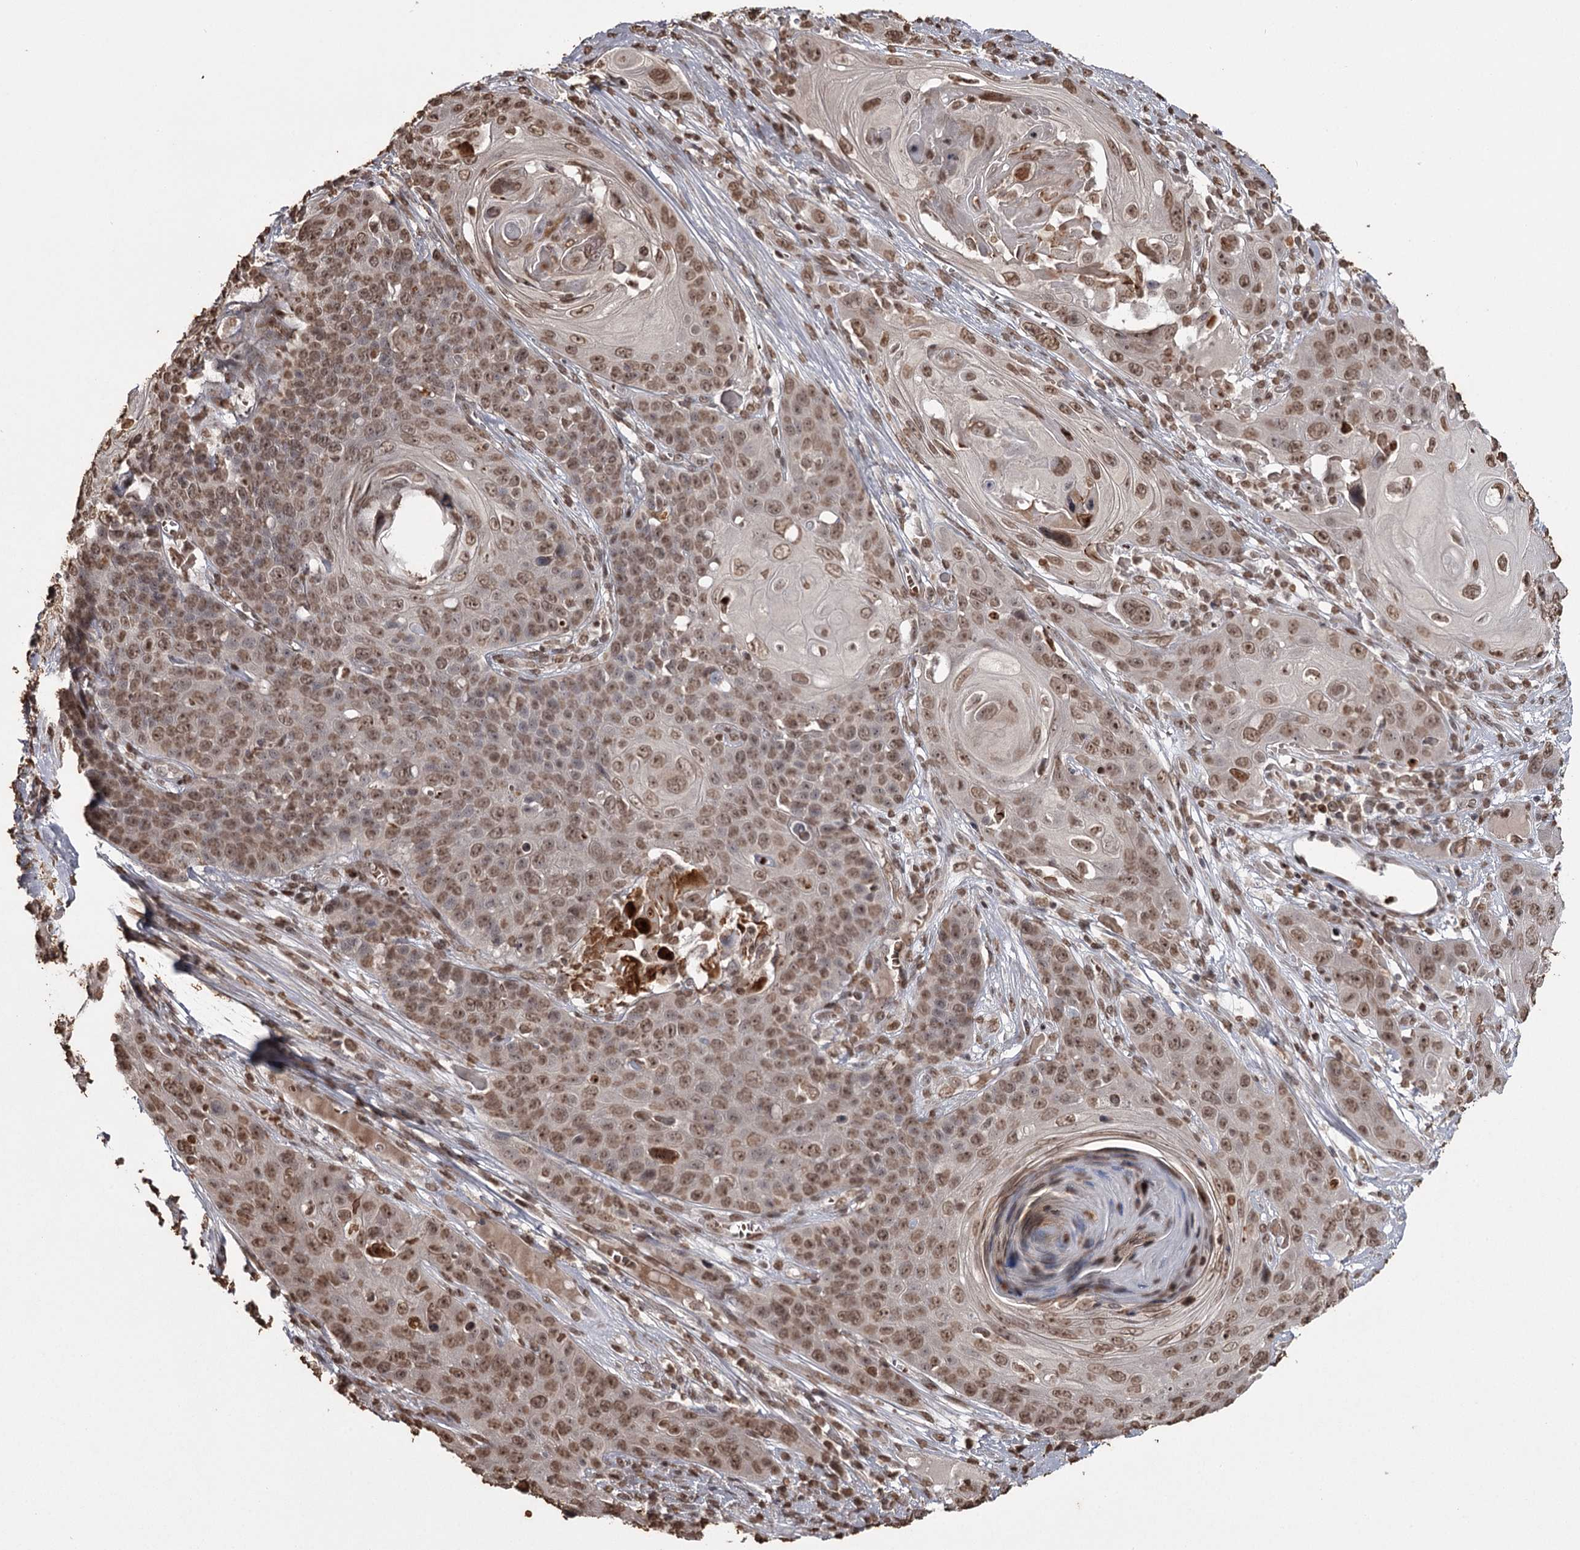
{"staining": {"intensity": "strong", "quantity": ">75%", "location": "nuclear"}, "tissue": "skin cancer", "cell_type": "Tumor cells", "image_type": "cancer", "snomed": [{"axis": "morphology", "description": "Squamous cell carcinoma, NOS"}, {"axis": "topography", "description": "Skin"}], "caption": "Strong nuclear positivity for a protein is seen in approximately >75% of tumor cells of skin cancer (squamous cell carcinoma) using immunohistochemistry (IHC).", "gene": "THYN1", "patient": {"sex": "male", "age": 55}}